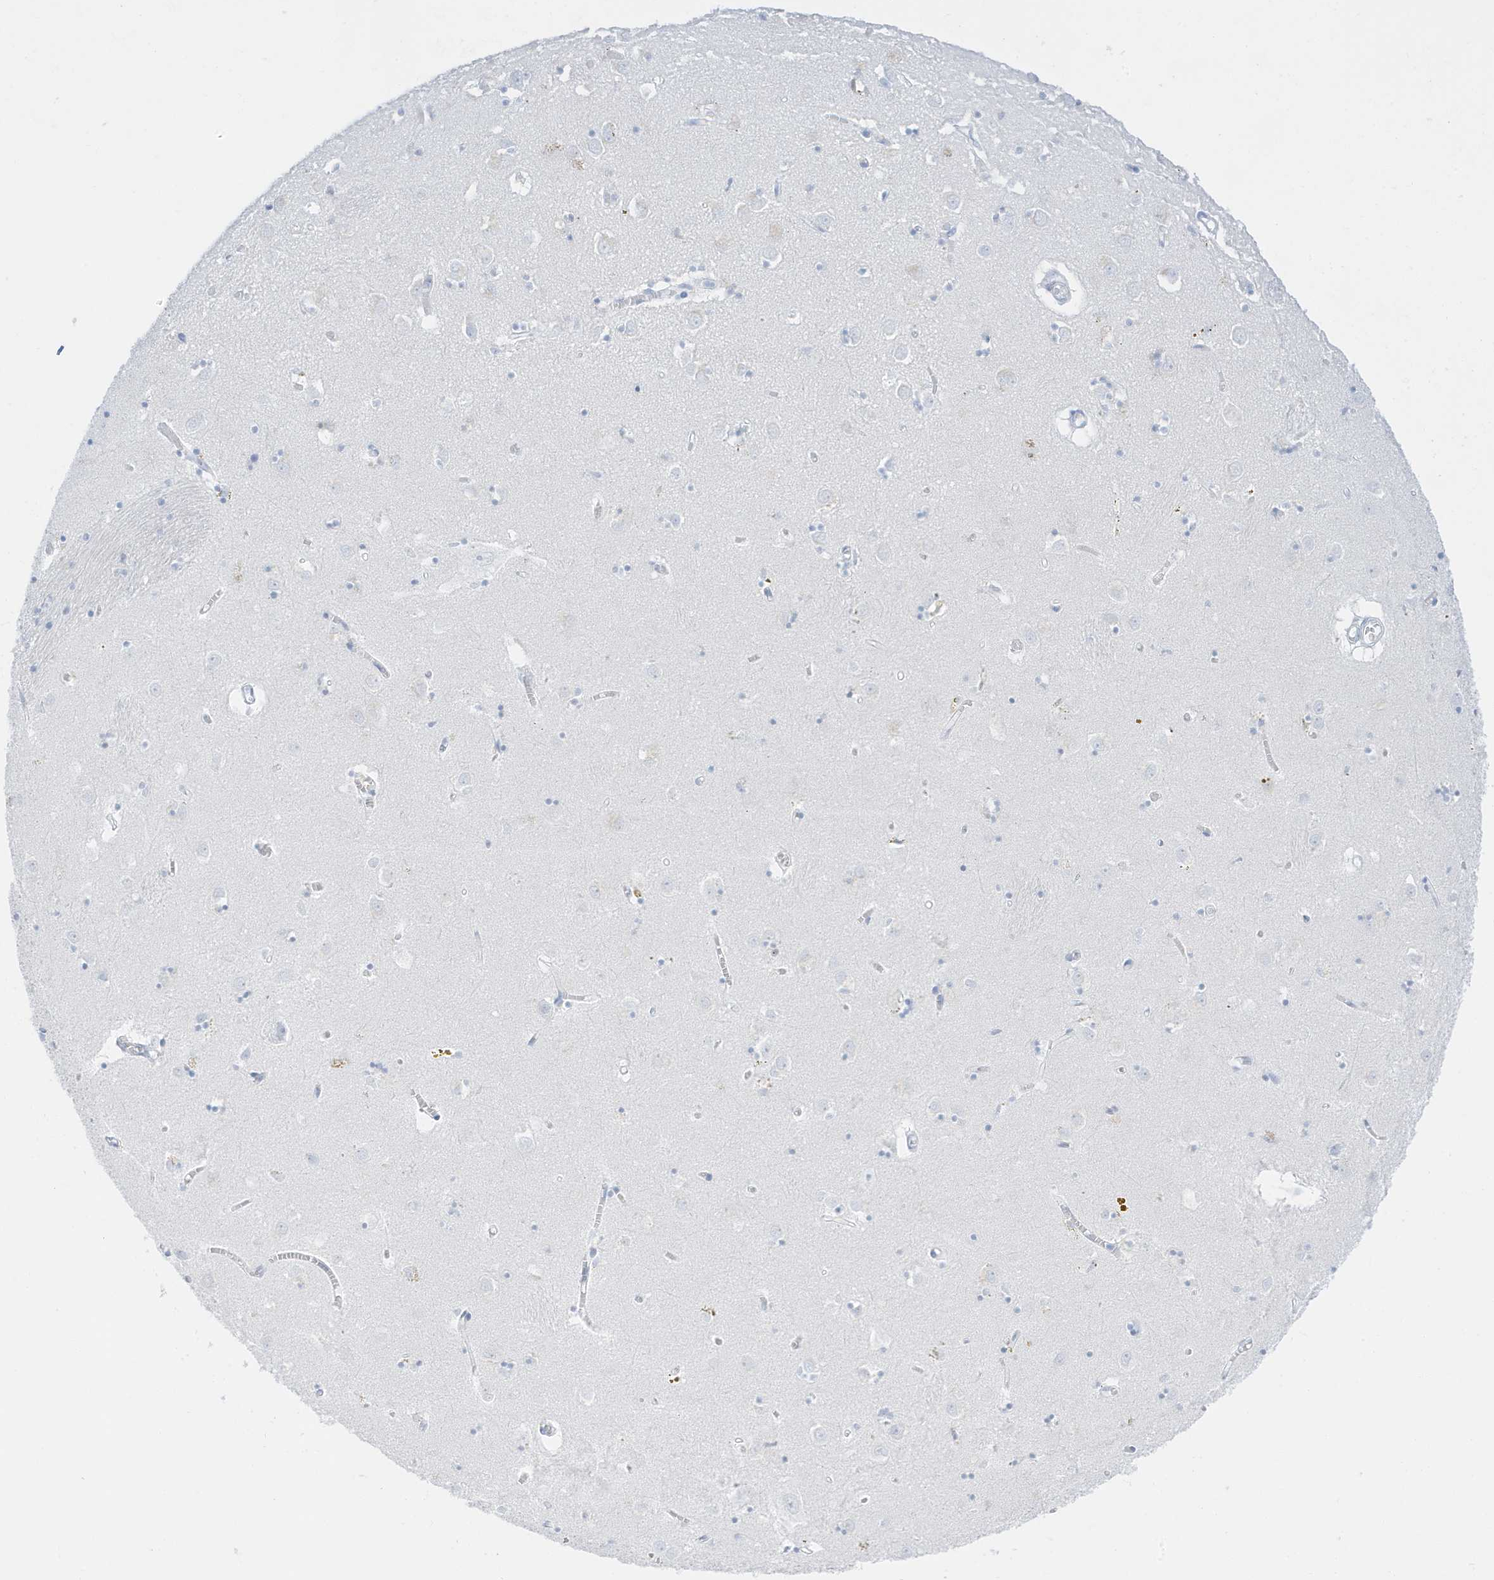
{"staining": {"intensity": "negative", "quantity": "none", "location": "none"}, "tissue": "caudate", "cell_type": "Glial cells", "image_type": "normal", "snomed": [{"axis": "morphology", "description": "Normal tissue, NOS"}, {"axis": "topography", "description": "Lateral ventricle wall"}], "caption": "An image of human caudate is negative for staining in glial cells.", "gene": "SLC22A13", "patient": {"sex": "male", "age": 70}}